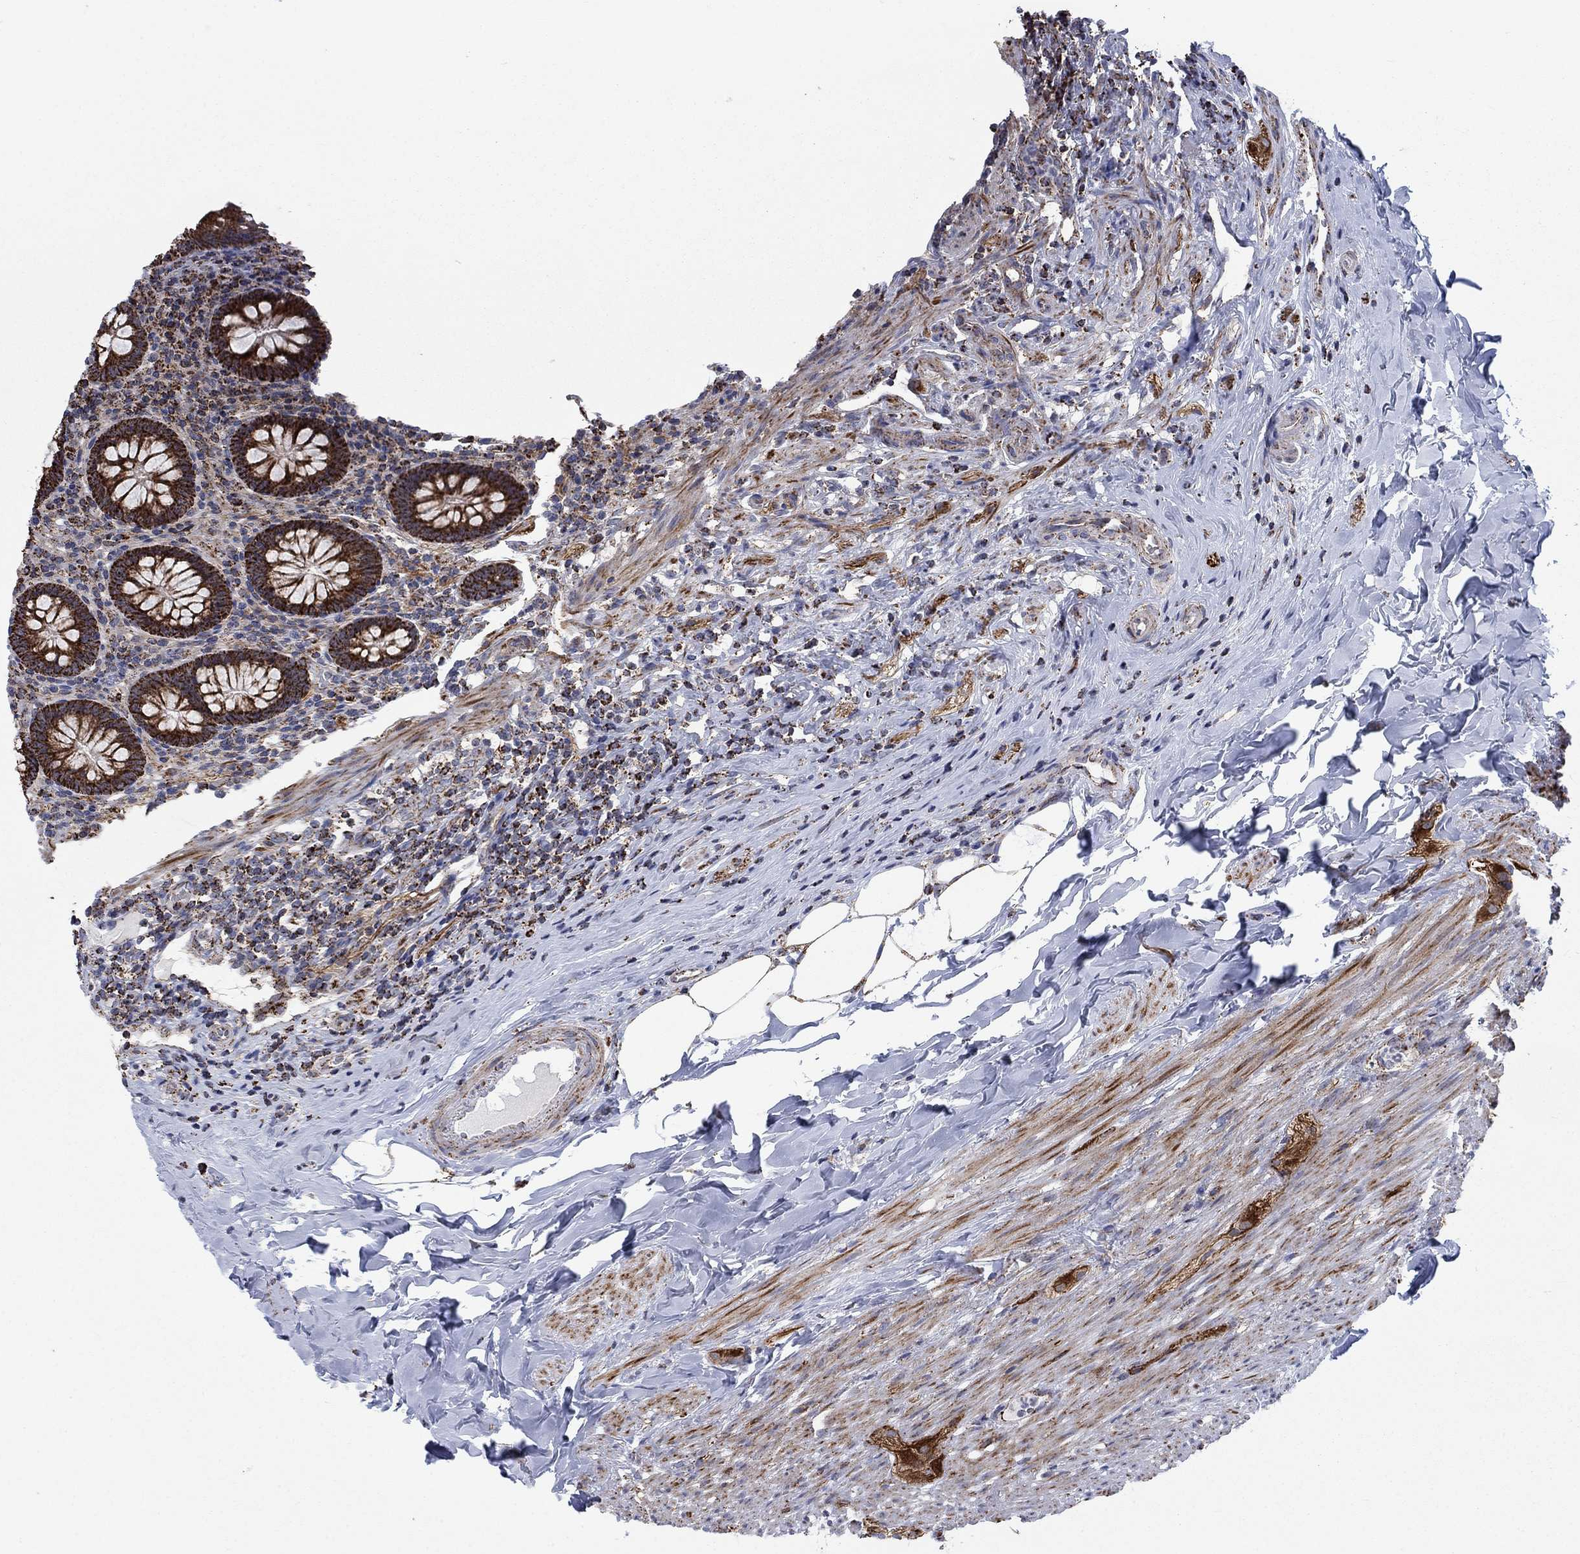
{"staining": {"intensity": "strong", "quantity": ">75%", "location": "cytoplasmic/membranous"}, "tissue": "appendix", "cell_type": "Glandular cells", "image_type": "normal", "snomed": [{"axis": "morphology", "description": "Normal tissue, NOS"}, {"axis": "topography", "description": "Appendix"}], "caption": "Immunohistochemistry micrograph of normal appendix: human appendix stained using immunohistochemistry exhibits high levels of strong protein expression localized specifically in the cytoplasmic/membranous of glandular cells, appearing as a cytoplasmic/membranous brown color.", "gene": "MOAP1", "patient": {"sex": "male", "age": 47}}